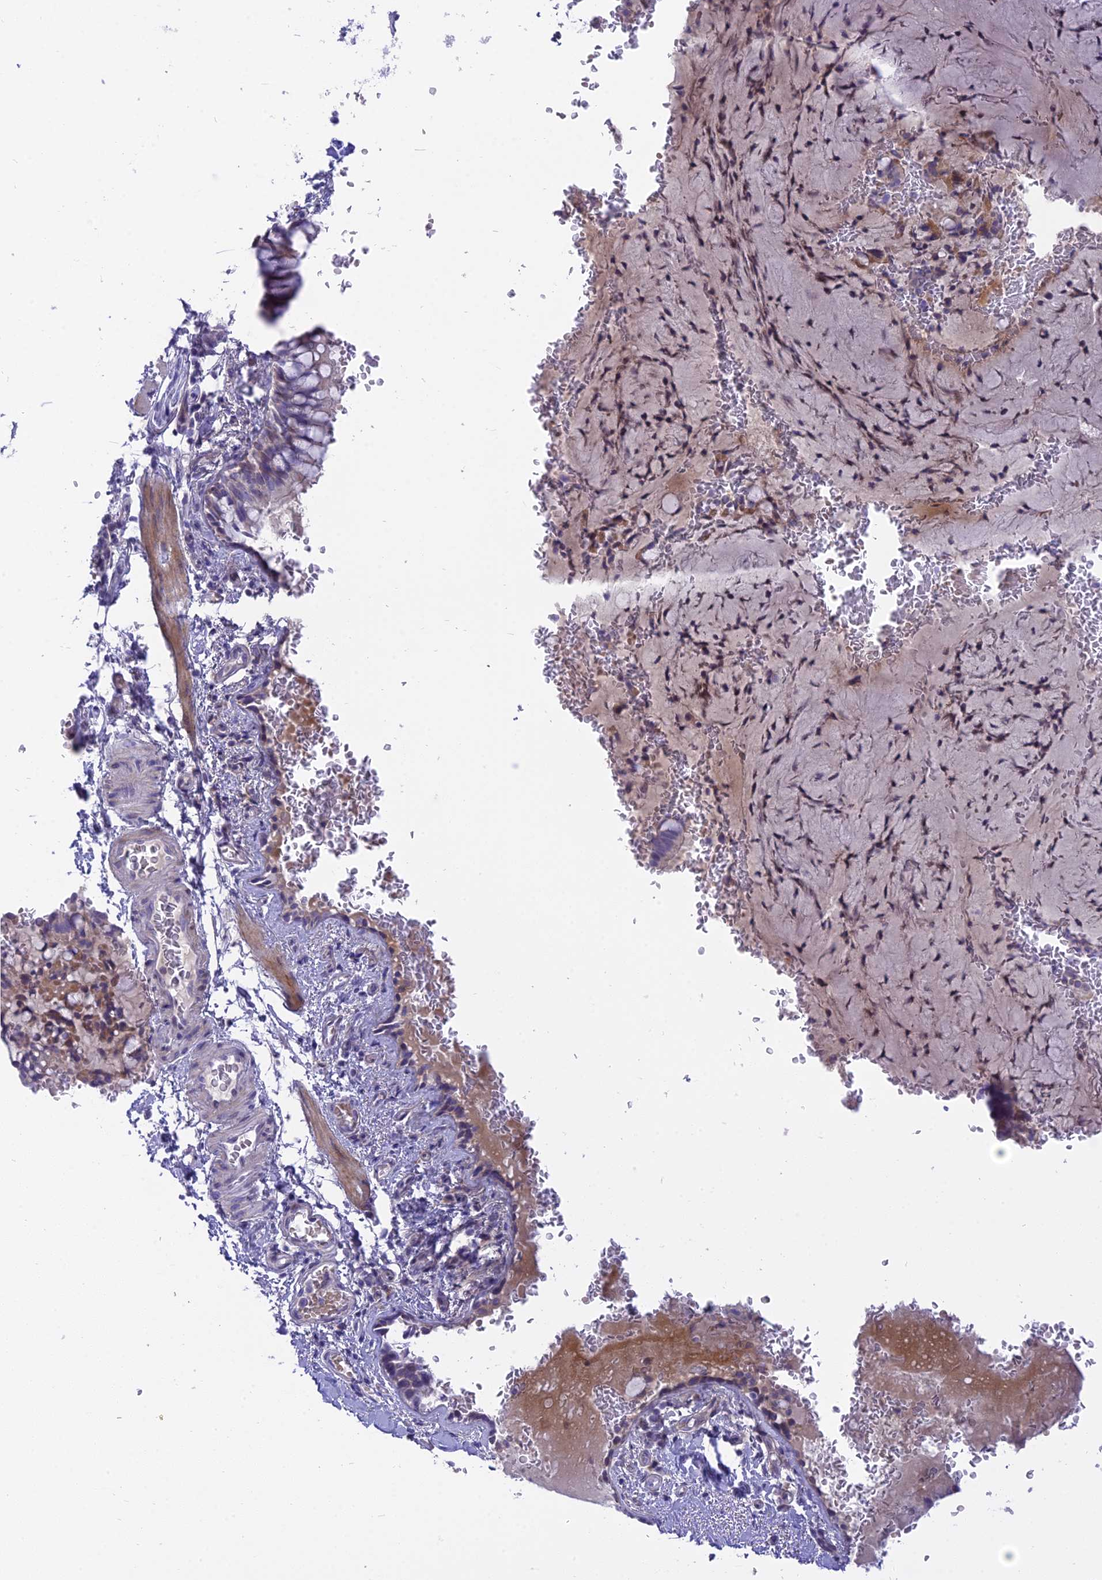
{"staining": {"intensity": "weak", "quantity": "<25%", "location": "cytoplasmic/membranous"}, "tissue": "bronchus", "cell_type": "Respiratory epithelial cells", "image_type": "normal", "snomed": [{"axis": "morphology", "description": "Normal tissue, NOS"}, {"axis": "topography", "description": "Cartilage tissue"}, {"axis": "topography", "description": "Bronchus"}], "caption": "Immunohistochemistry (IHC) of normal human bronchus demonstrates no positivity in respiratory epithelial cells.", "gene": "MBD3L1", "patient": {"sex": "female", "age": 36}}